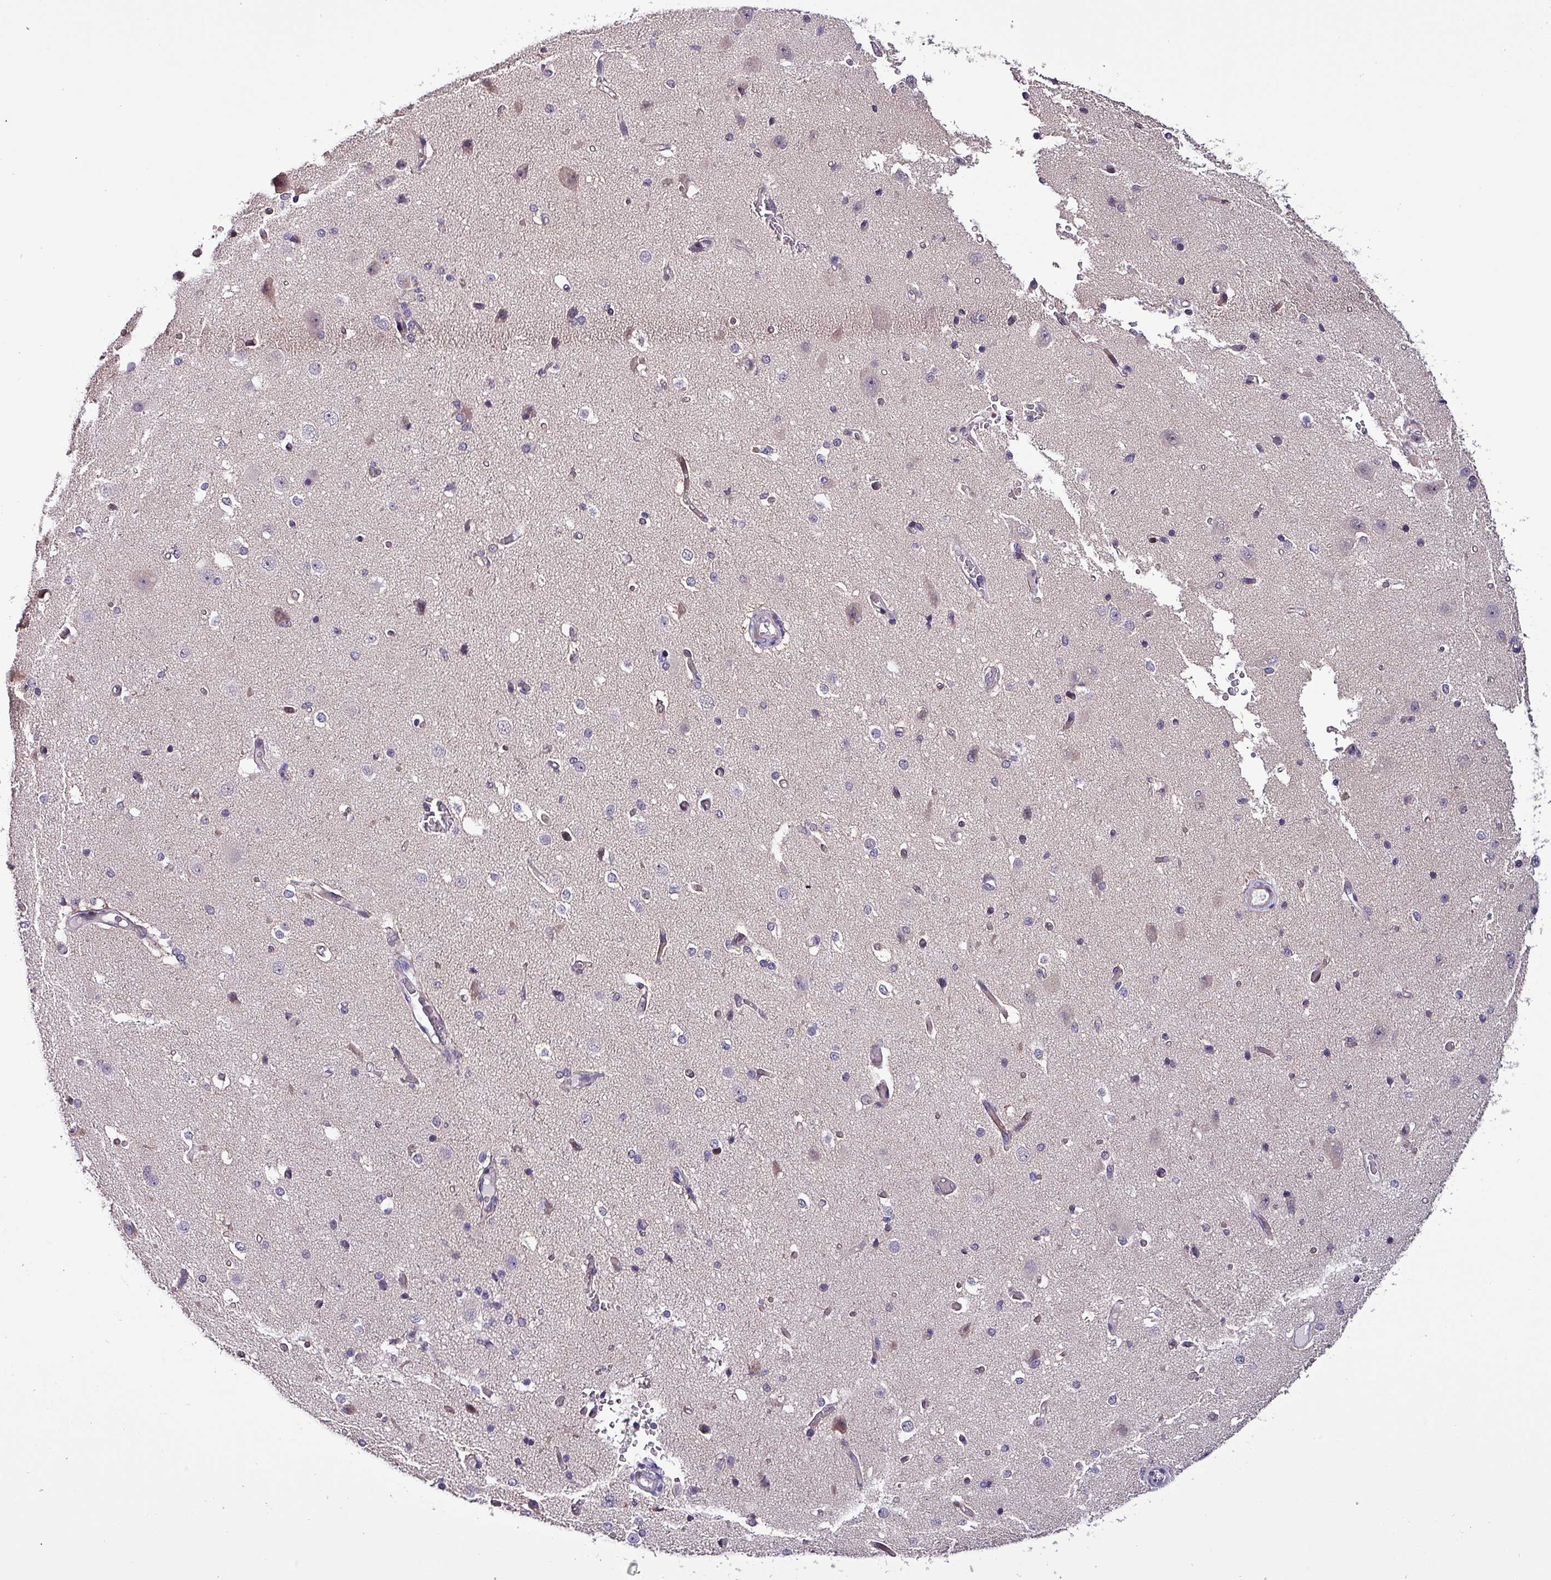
{"staining": {"intensity": "negative", "quantity": "none", "location": "none"}, "tissue": "cerebral cortex", "cell_type": "Endothelial cells", "image_type": "normal", "snomed": [{"axis": "morphology", "description": "Normal tissue, NOS"}, {"axis": "morphology", "description": "Inflammation, NOS"}, {"axis": "topography", "description": "Cerebral cortex"}], "caption": "This micrograph is of benign cerebral cortex stained with immunohistochemistry (IHC) to label a protein in brown with the nuclei are counter-stained blue. There is no expression in endothelial cells.", "gene": "GRAPL", "patient": {"sex": "male", "age": 6}}